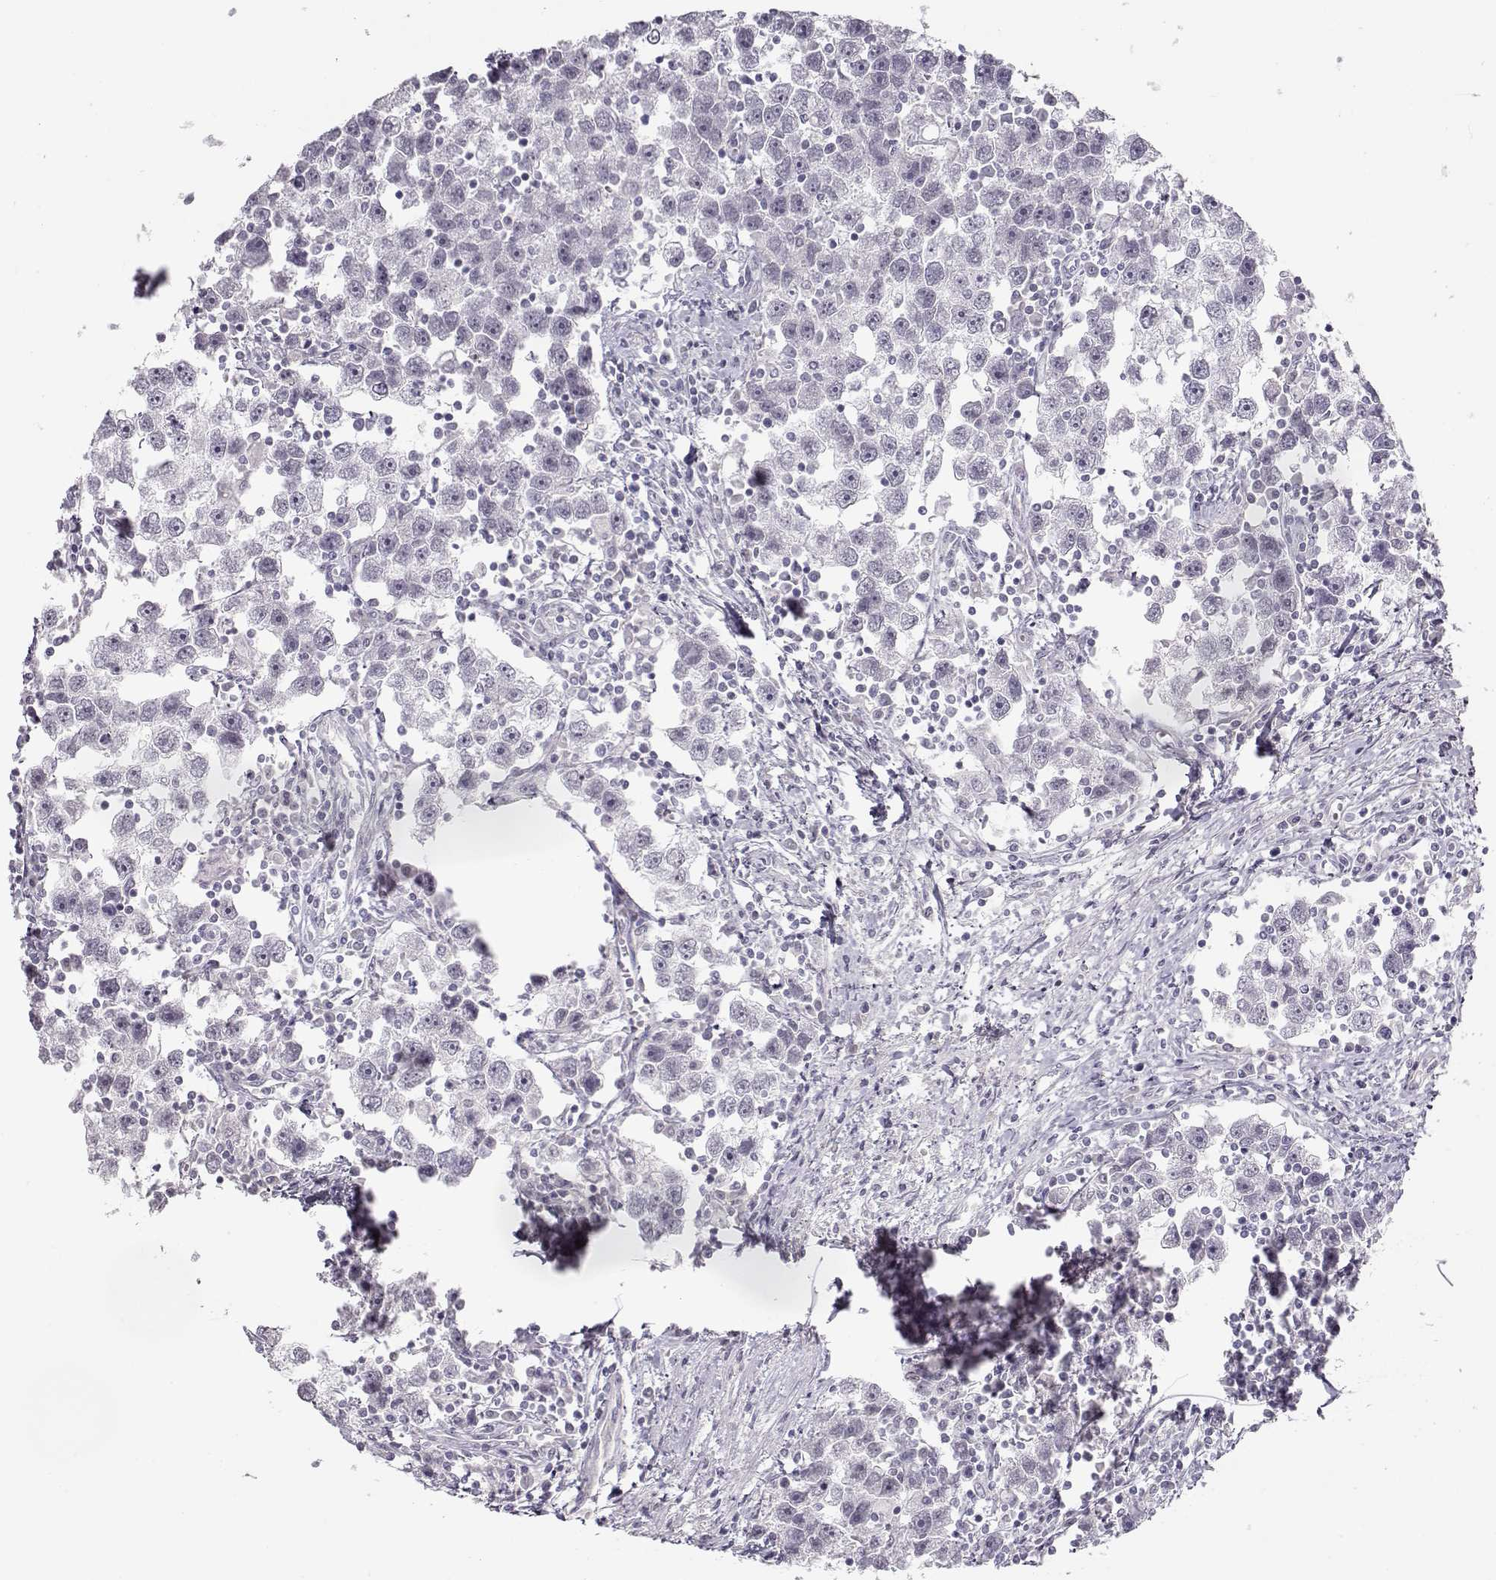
{"staining": {"intensity": "negative", "quantity": "none", "location": "none"}, "tissue": "testis cancer", "cell_type": "Tumor cells", "image_type": "cancer", "snomed": [{"axis": "morphology", "description": "Seminoma, NOS"}, {"axis": "topography", "description": "Testis"}], "caption": "This is an immunohistochemistry photomicrograph of testis cancer (seminoma). There is no positivity in tumor cells.", "gene": "IMPG1", "patient": {"sex": "male", "age": 30}}